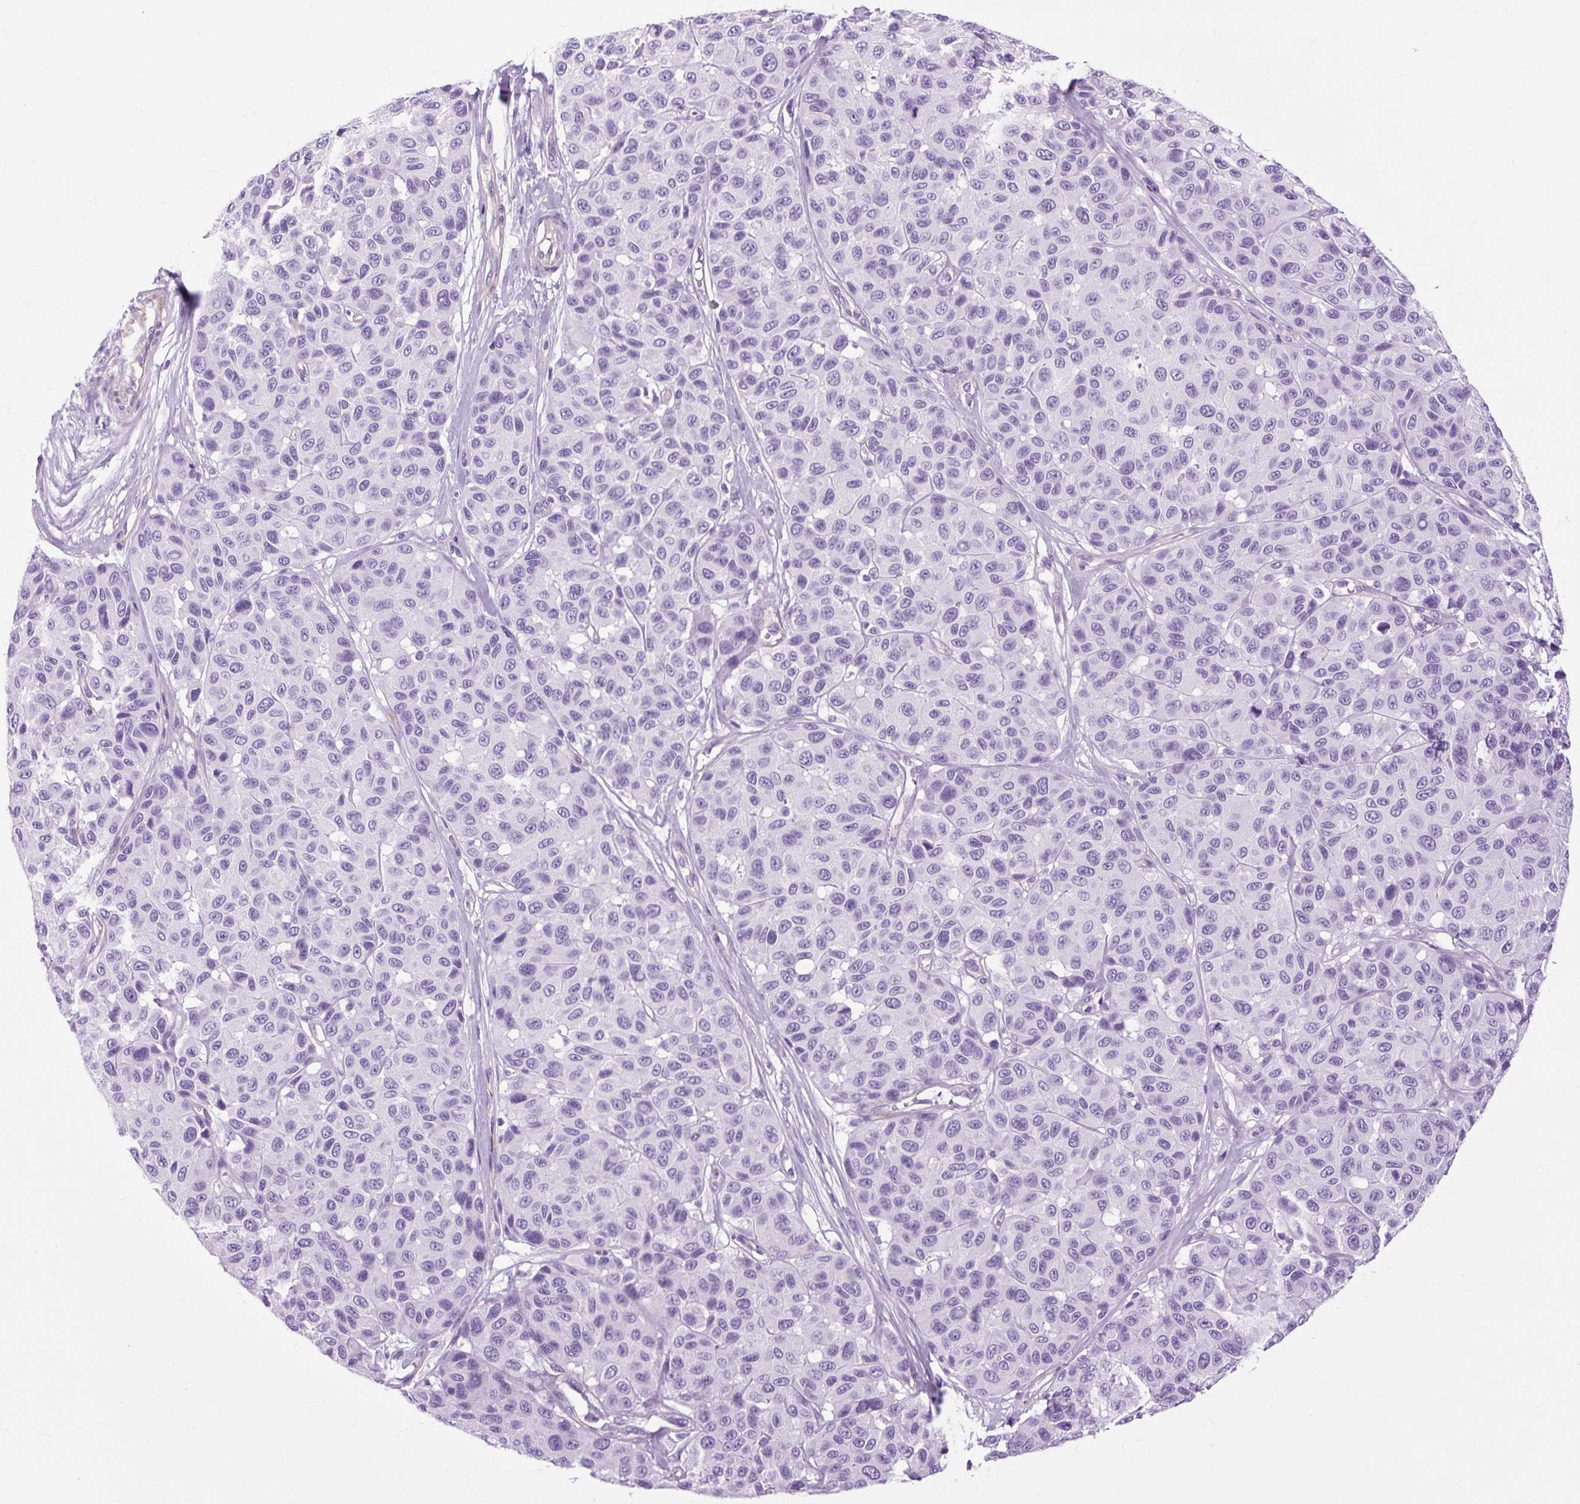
{"staining": {"intensity": "negative", "quantity": "none", "location": "none"}, "tissue": "melanoma", "cell_type": "Tumor cells", "image_type": "cancer", "snomed": [{"axis": "morphology", "description": "Malignant melanoma, NOS"}, {"axis": "topography", "description": "Skin"}], "caption": "Micrograph shows no significant protein expression in tumor cells of melanoma.", "gene": "OOEP", "patient": {"sex": "female", "age": 66}}